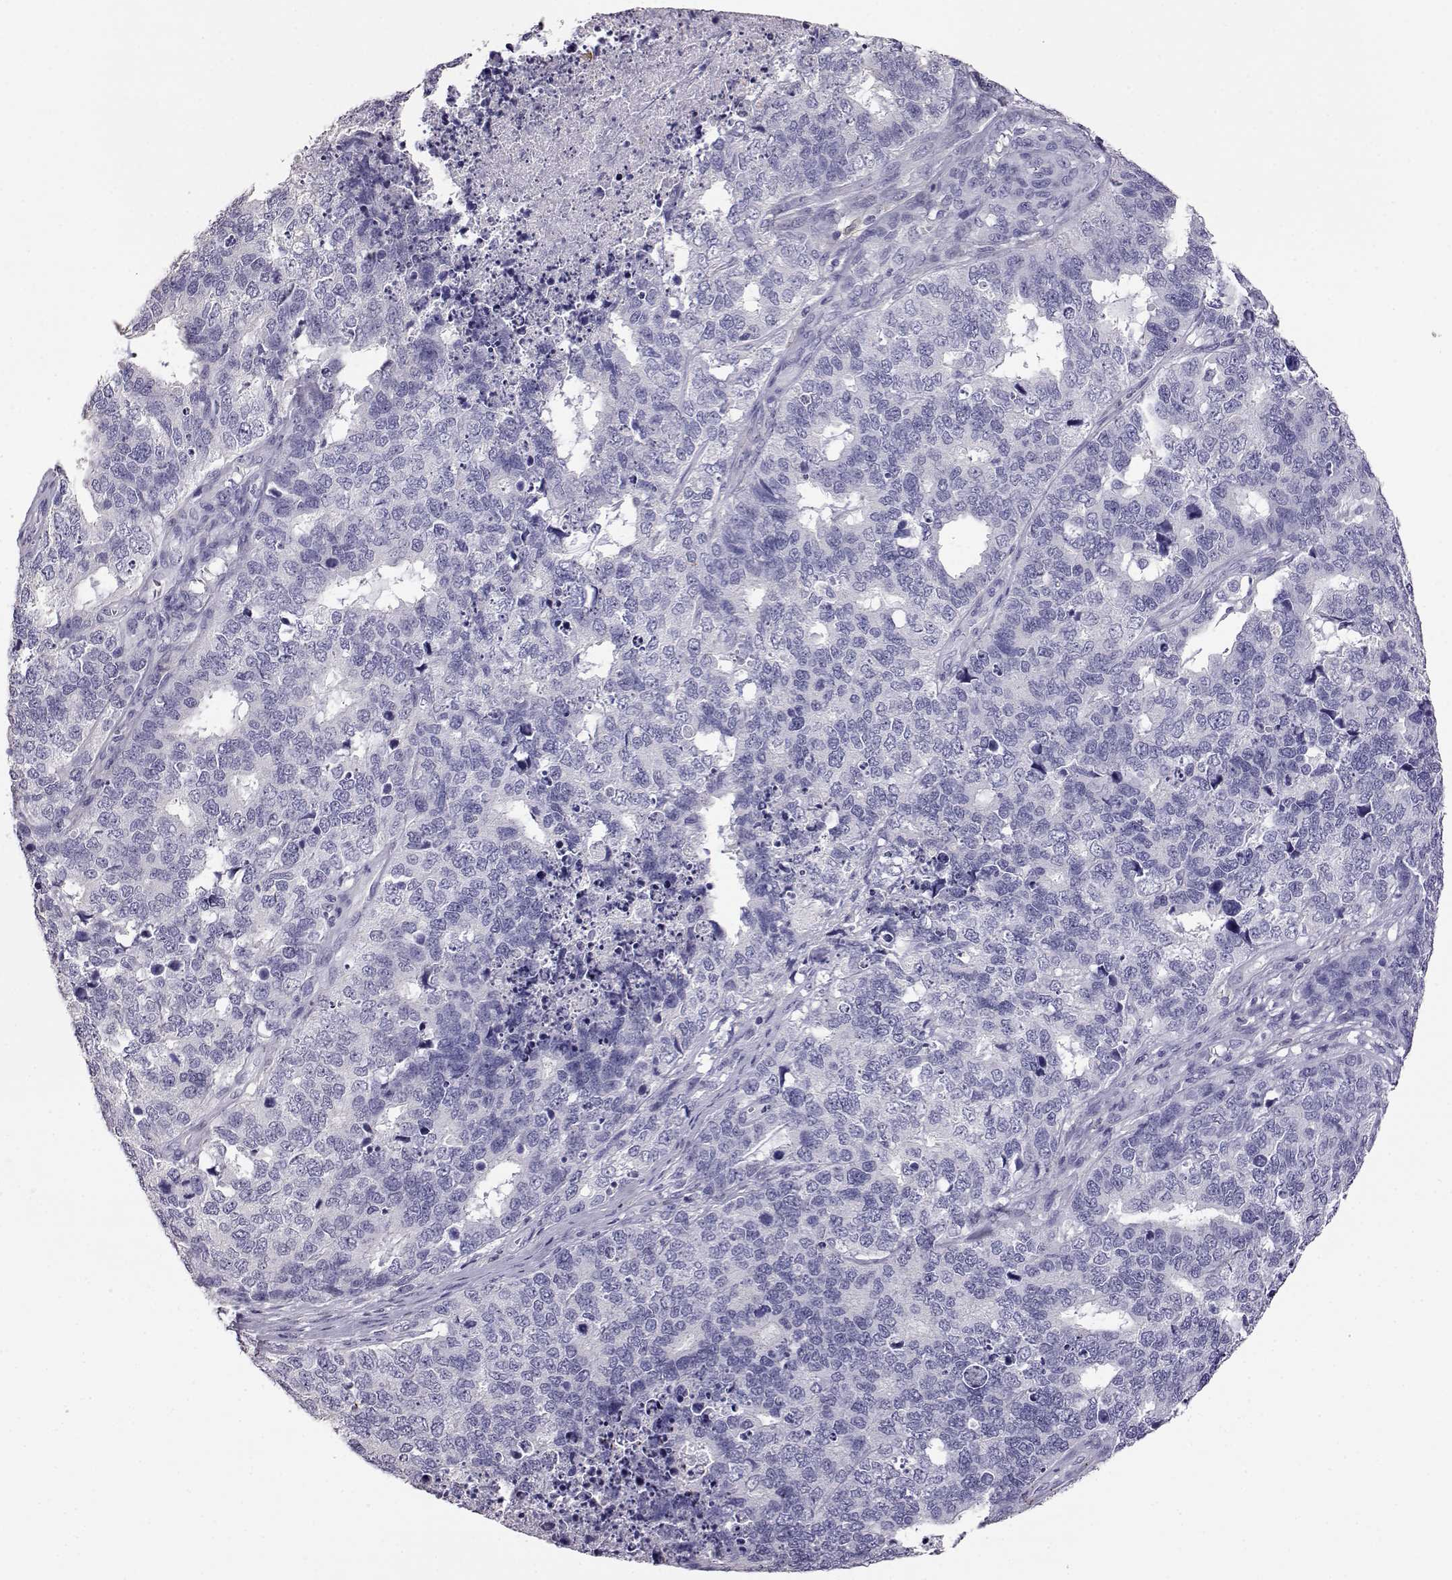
{"staining": {"intensity": "negative", "quantity": "none", "location": "none"}, "tissue": "cervical cancer", "cell_type": "Tumor cells", "image_type": "cancer", "snomed": [{"axis": "morphology", "description": "Squamous cell carcinoma, NOS"}, {"axis": "topography", "description": "Cervix"}], "caption": "A histopathology image of human cervical cancer (squamous cell carcinoma) is negative for staining in tumor cells.", "gene": "AKR1B1", "patient": {"sex": "female", "age": 63}}